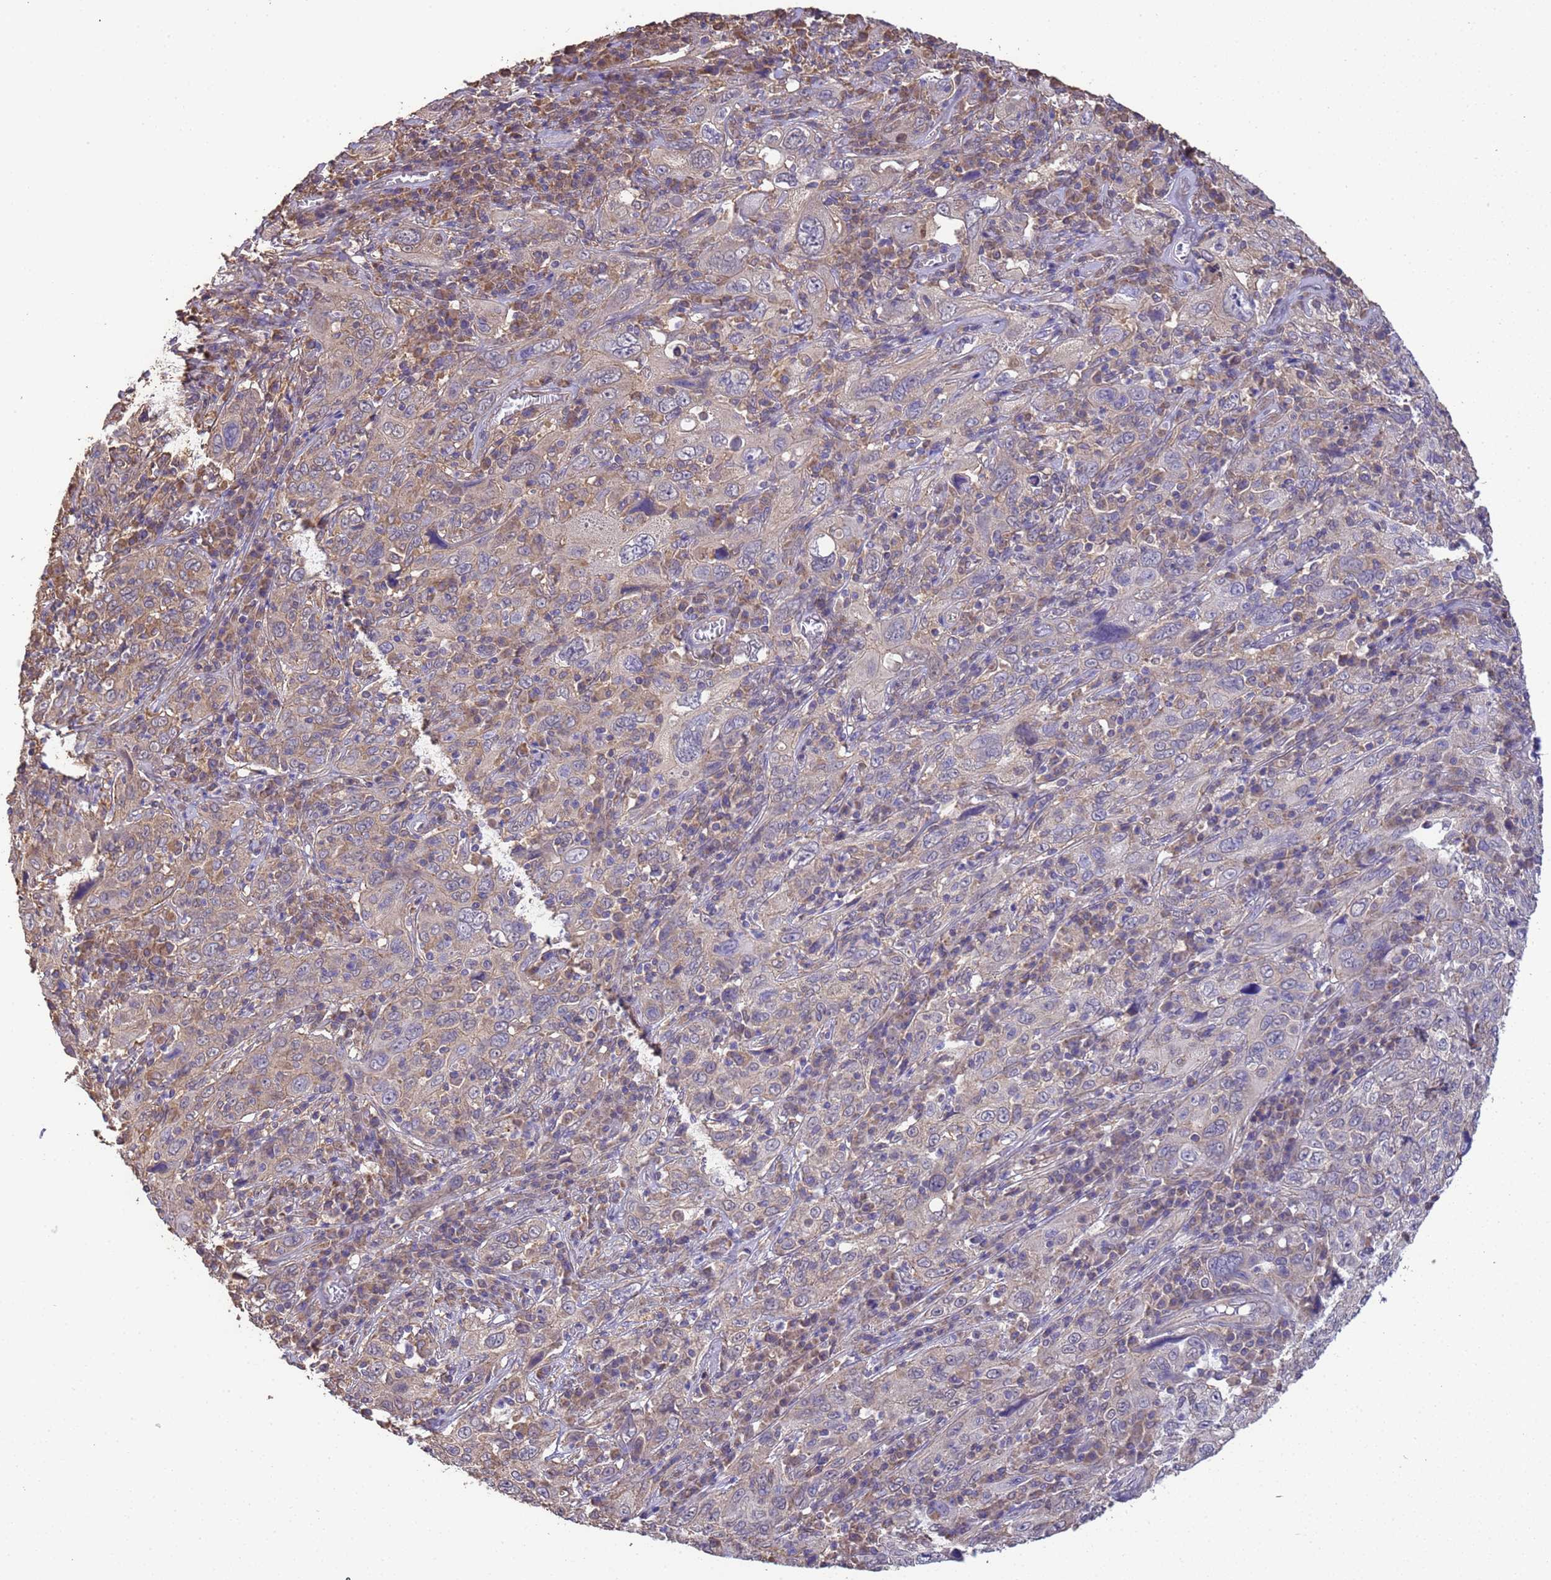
{"staining": {"intensity": "weak", "quantity": "<25%", "location": "cytoplasmic/membranous"}, "tissue": "cervical cancer", "cell_type": "Tumor cells", "image_type": "cancer", "snomed": [{"axis": "morphology", "description": "Squamous cell carcinoma, NOS"}, {"axis": "topography", "description": "Cervix"}], "caption": "A high-resolution photomicrograph shows immunohistochemistry staining of cervical cancer, which displays no significant expression in tumor cells.", "gene": "NPHP1", "patient": {"sex": "female", "age": 46}}